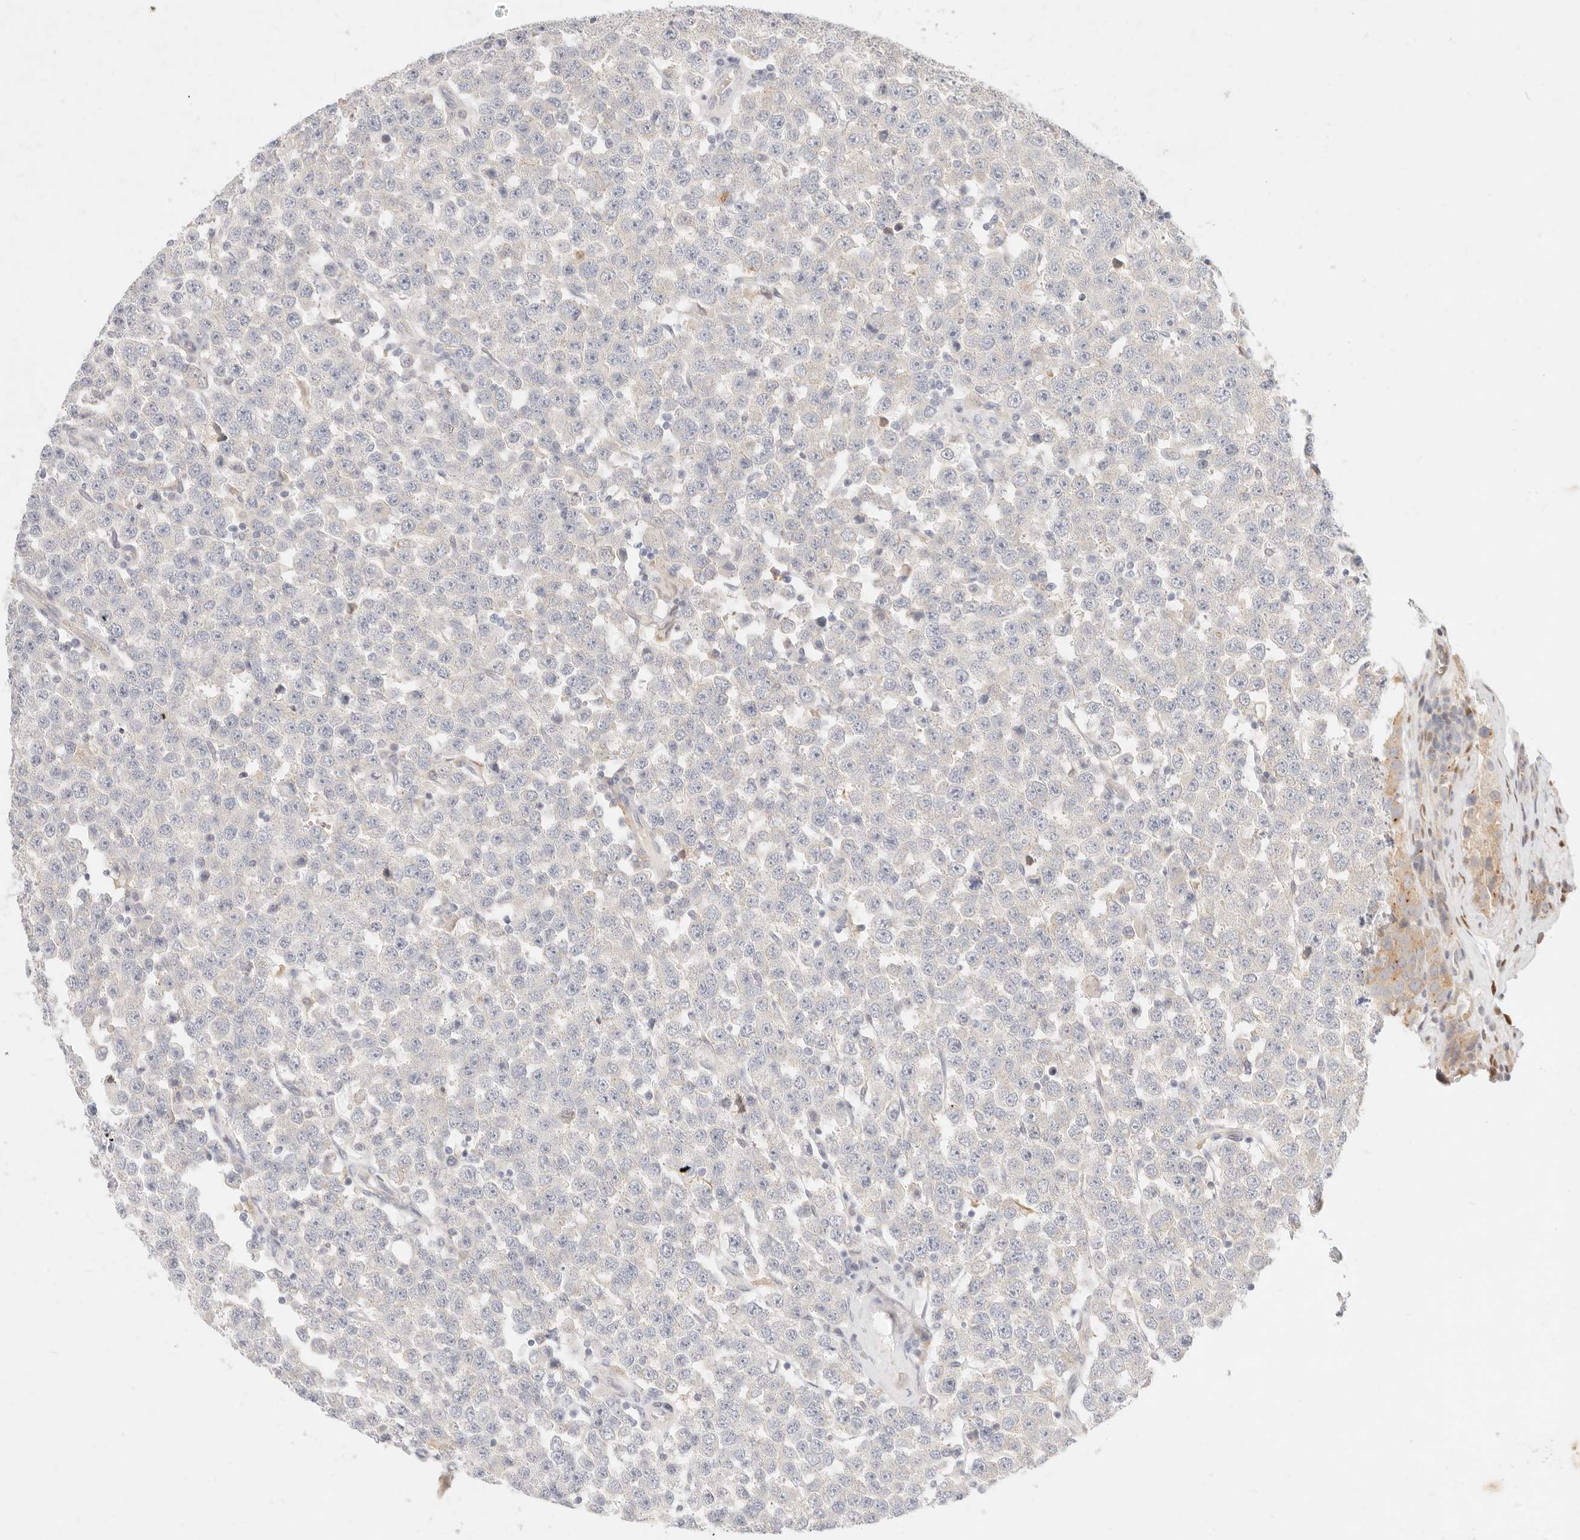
{"staining": {"intensity": "negative", "quantity": "none", "location": "none"}, "tissue": "testis cancer", "cell_type": "Tumor cells", "image_type": "cancer", "snomed": [{"axis": "morphology", "description": "Seminoma, NOS"}, {"axis": "topography", "description": "Testis"}], "caption": "Tumor cells are negative for brown protein staining in testis cancer.", "gene": "ASCL3", "patient": {"sex": "male", "age": 28}}